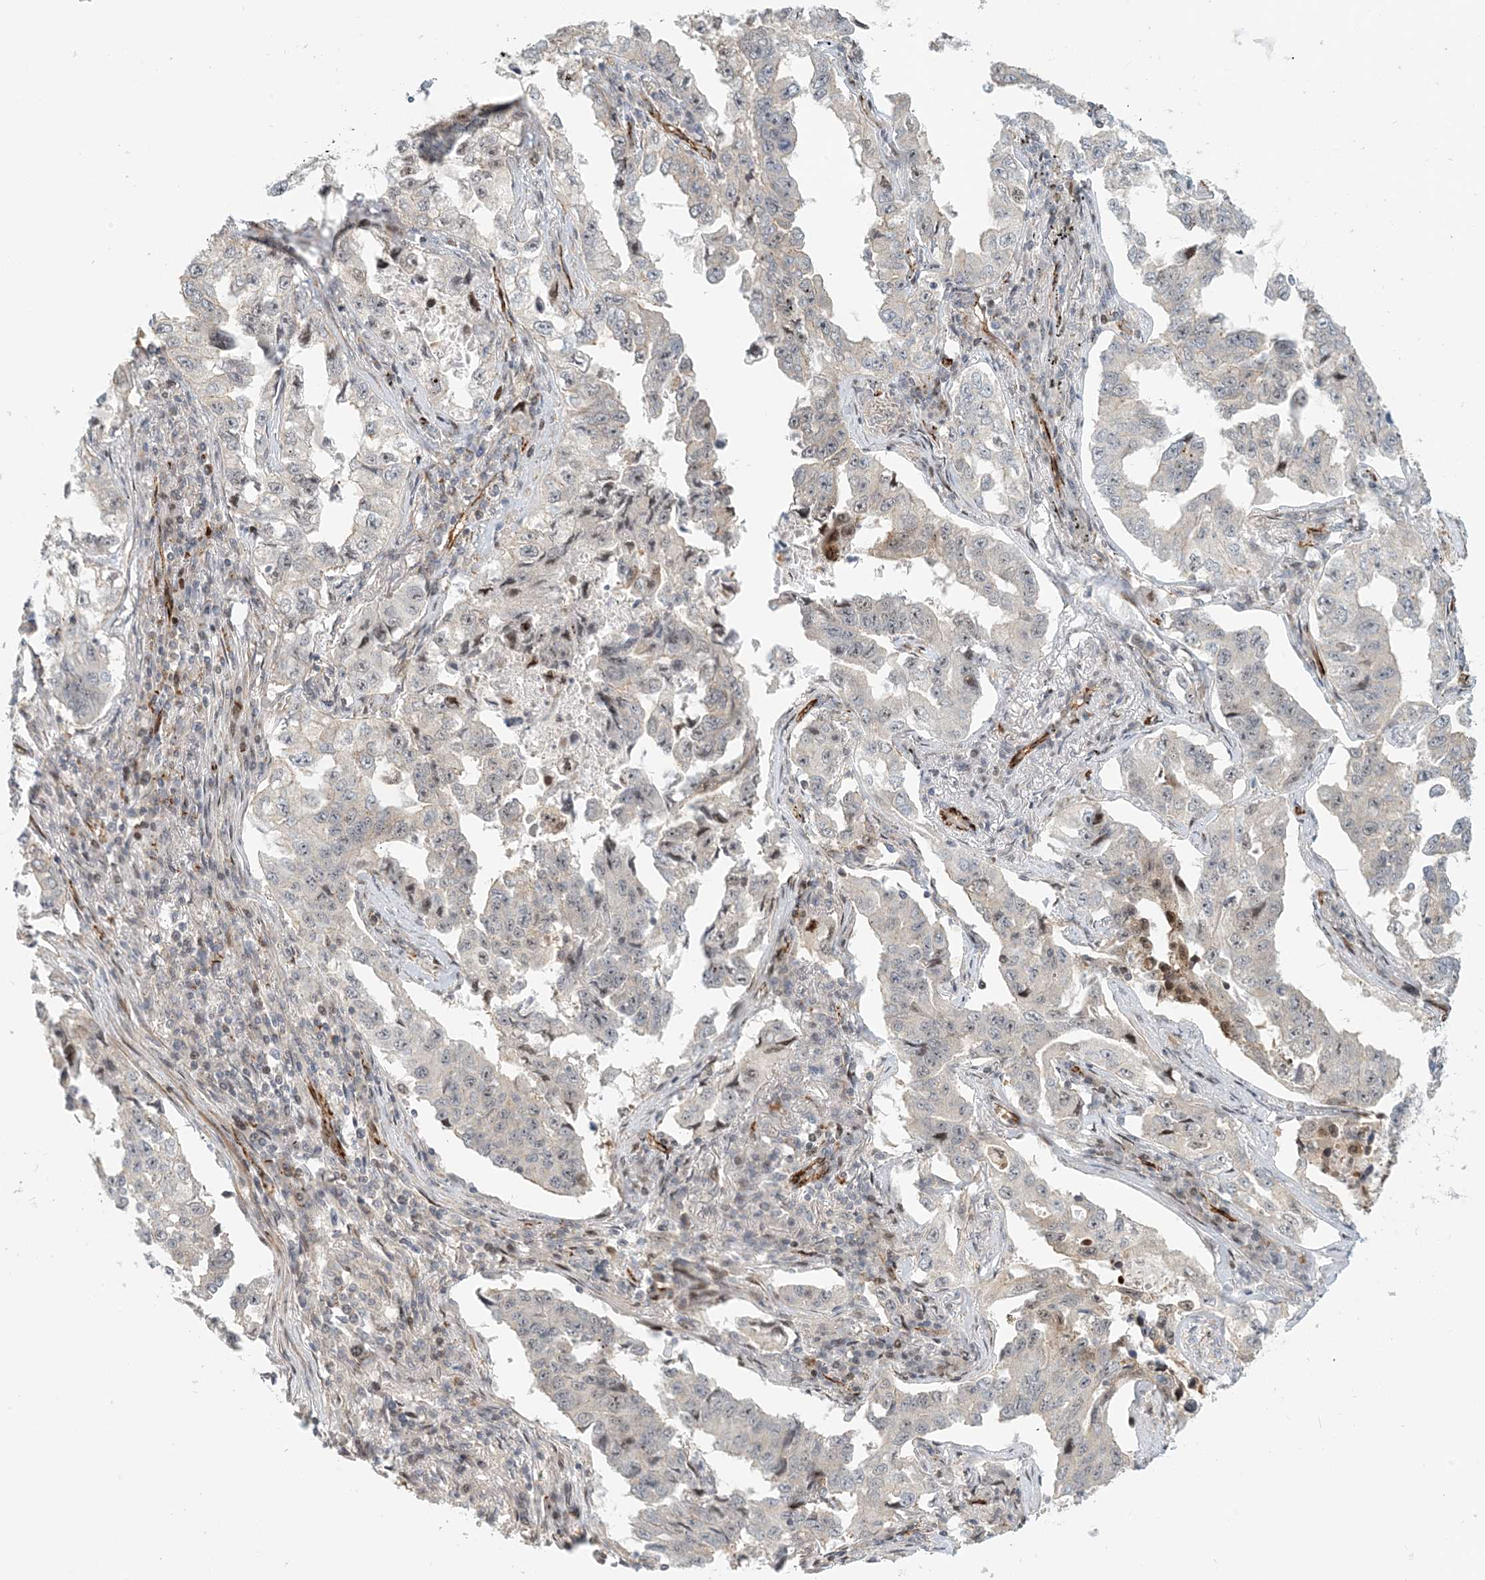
{"staining": {"intensity": "negative", "quantity": "none", "location": "none"}, "tissue": "lung cancer", "cell_type": "Tumor cells", "image_type": "cancer", "snomed": [{"axis": "morphology", "description": "Adenocarcinoma, NOS"}, {"axis": "topography", "description": "Lung"}], "caption": "The immunohistochemistry image has no significant staining in tumor cells of lung cancer (adenocarcinoma) tissue. (Stains: DAB (3,3'-diaminobenzidine) immunohistochemistry with hematoxylin counter stain, Microscopy: brightfield microscopy at high magnification).", "gene": "MAPKBP1", "patient": {"sex": "female", "age": 51}}